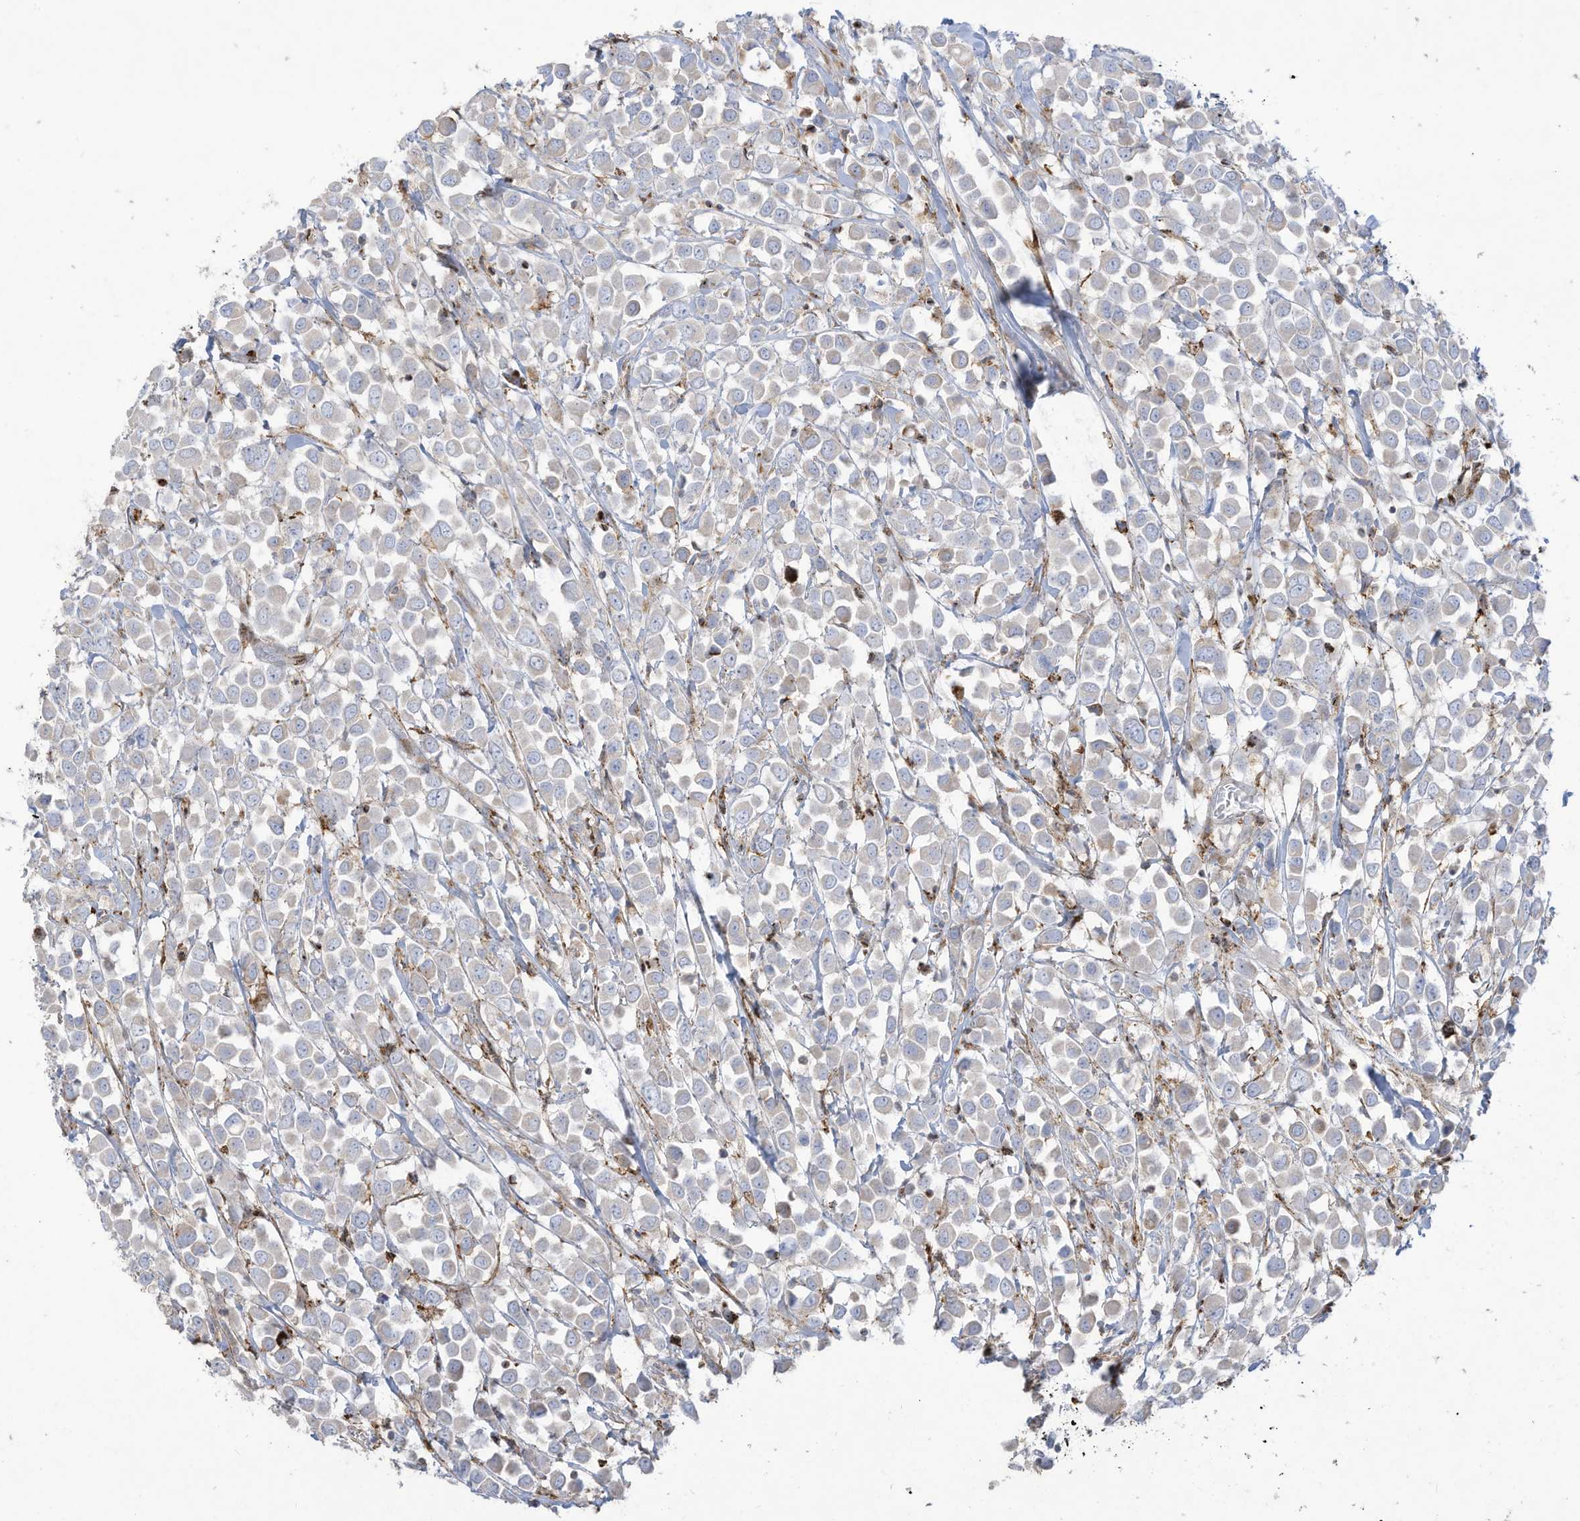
{"staining": {"intensity": "negative", "quantity": "none", "location": "none"}, "tissue": "breast cancer", "cell_type": "Tumor cells", "image_type": "cancer", "snomed": [{"axis": "morphology", "description": "Duct carcinoma"}, {"axis": "topography", "description": "Breast"}], "caption": "An image of infiltrating ductal carcinoma (breast) stained for a protein exhibits no brown staining in tumor cells.", "gene": "THNSL2", "patient": {"sex": "female", "age": 61}}